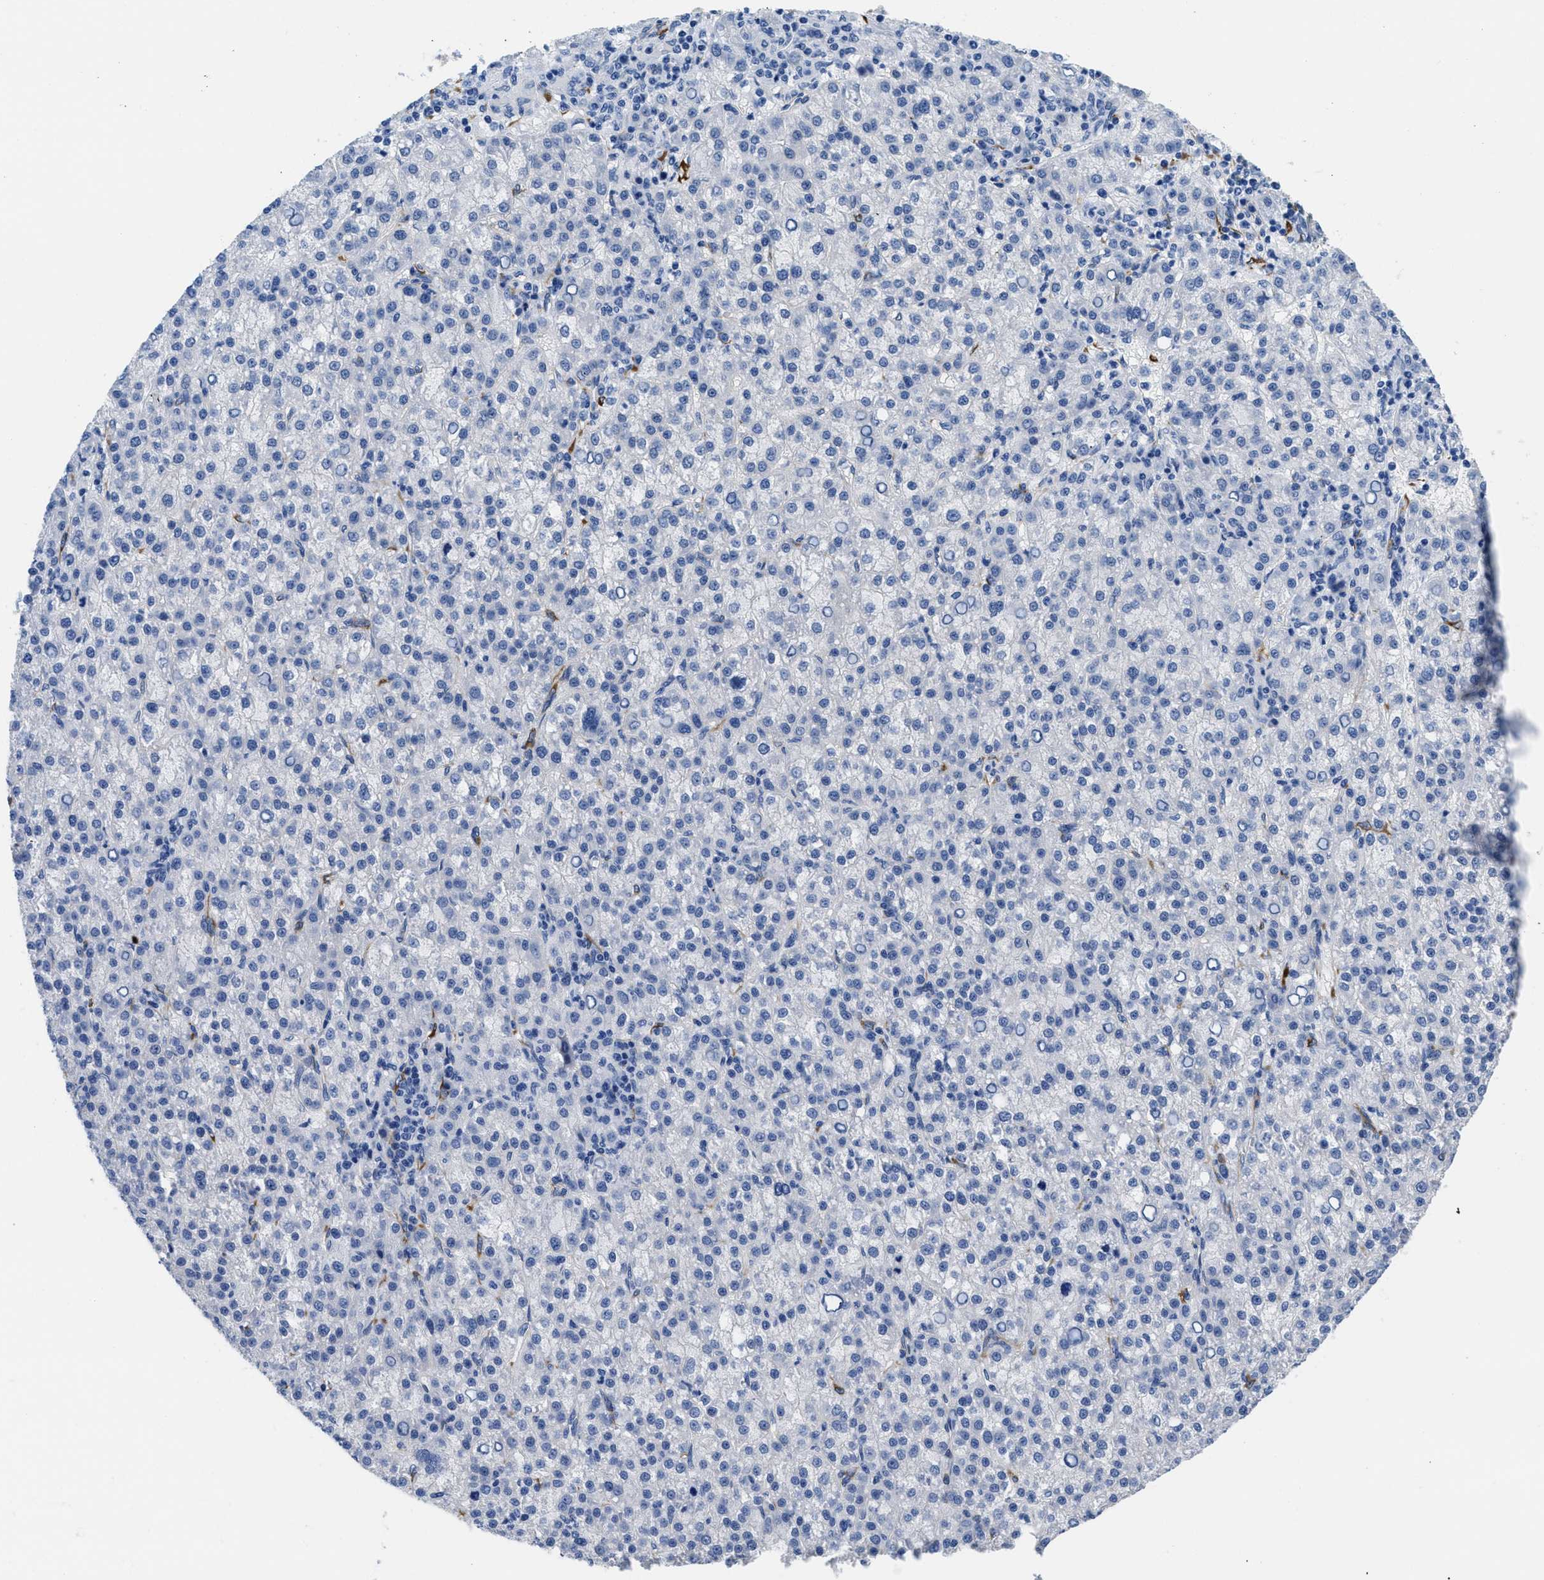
{"staining": {"intensity": "negative", "quantity": "none", "location": "none"}, "tissue": "liver cancer", "cell_type": "Tumor cells", "image_type": "cancer", "snomed": [{"axis": "morphology", "description": "Carcinoma, Hepatocellular, NOS"}, {"axis": "topography", "description": "Liver"}], "caption": "The image demonstrates no staining of tumor cells in liver hepatocellular carcinoma.", "gene": "SQLE", "patient": {"sex": "female", "age": 58}}